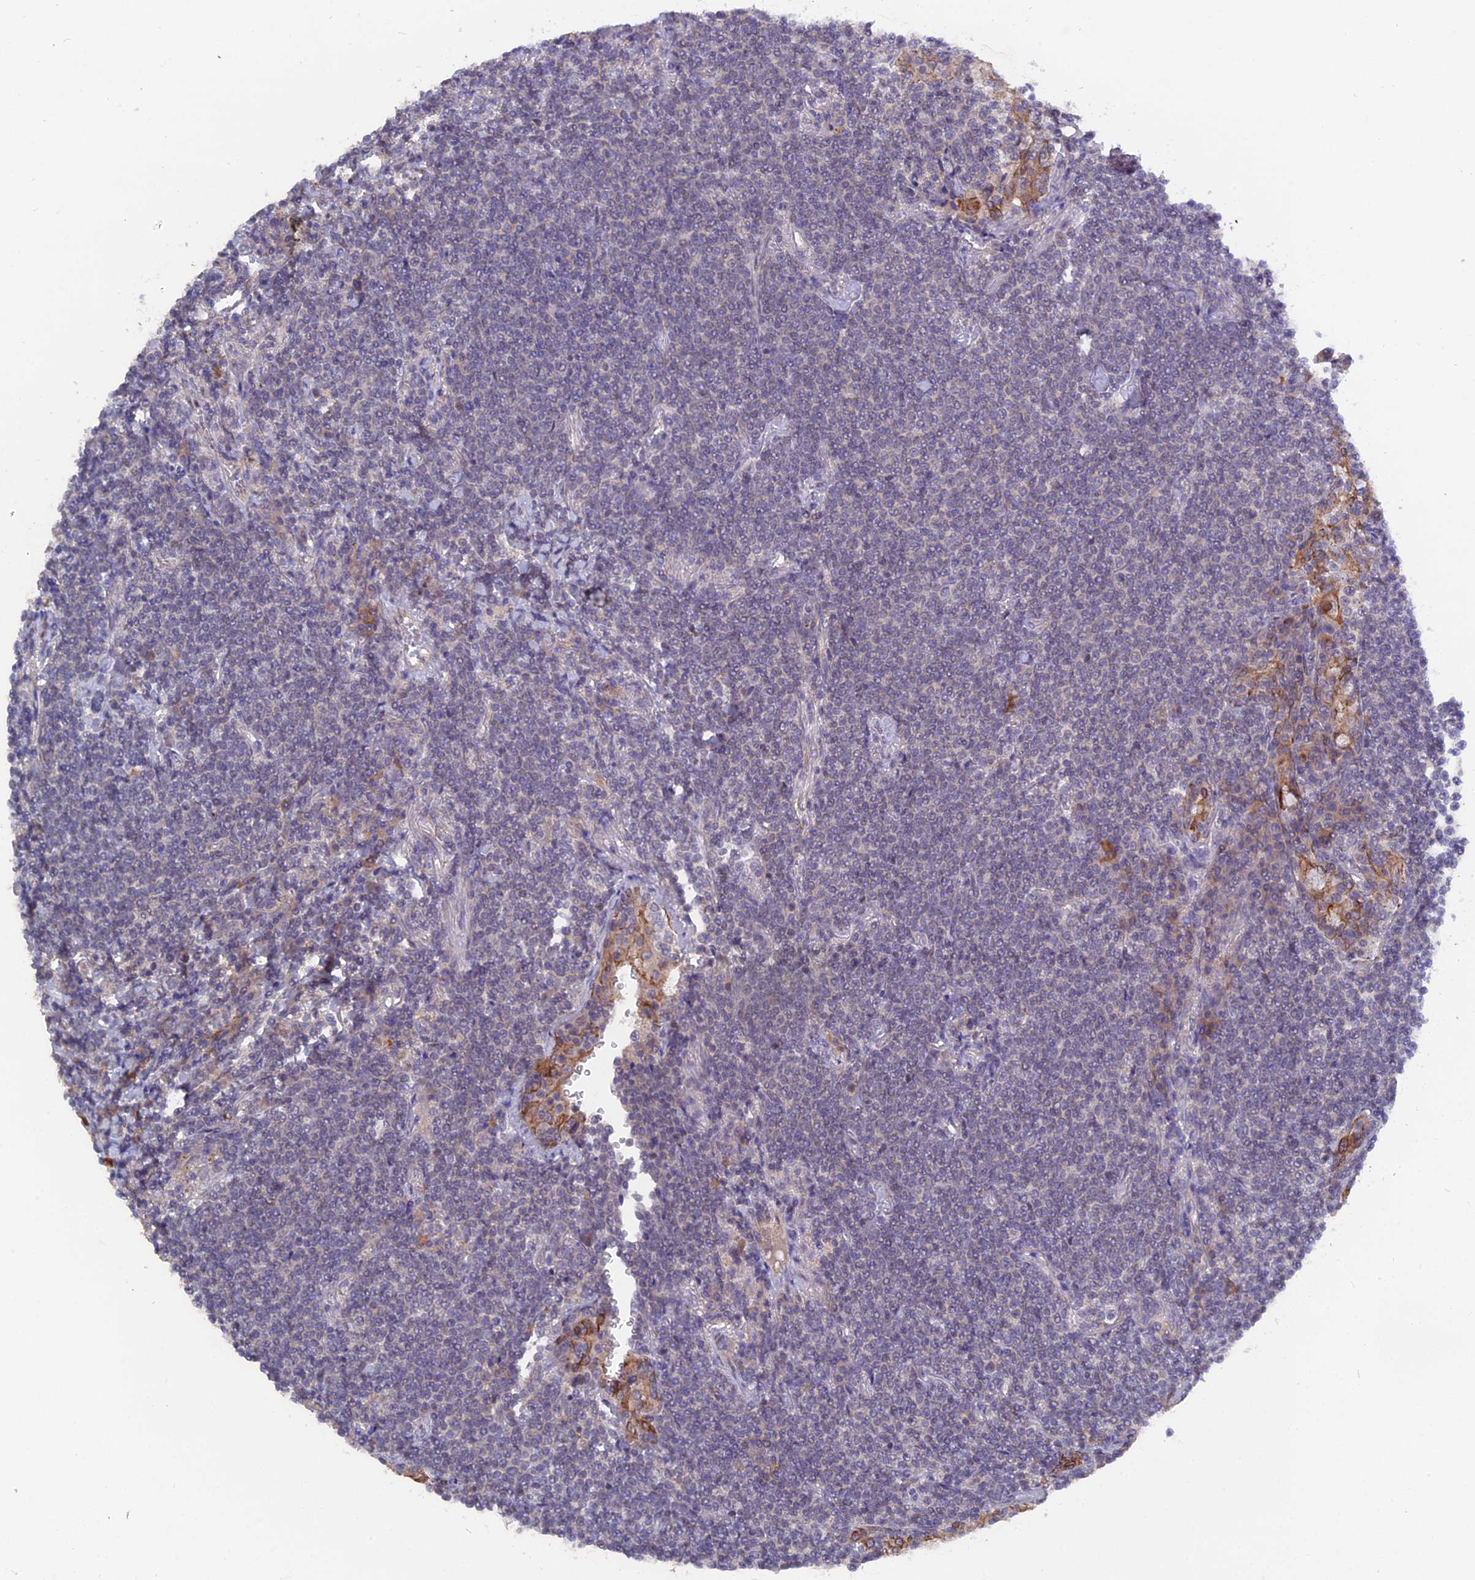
{"staining": {"intensity": "negative", "quantity": "none", "location": "none"}, "tissue": "lymphoma", "cell_type": "Tumor cells", "image_type": "cancer", "snomed": [{"axis": "morphology", "description": "Malignant lymphoma, non-Hodgkin's type, Low grade"}, {"axis": "topography", "description": "Lung"}], "caption": "Immunohistochemical staining of human low-grade malignant lymphoma, non-Hodgkin's type demonstrates no significant expression in tumor cells. Brightfield microscopy of immunohistochemistry (IHC) stained with DAB (3,3'-diaminobenzidine) (brown) and hematoxylin (blue), captured at high magnification.", "gene": "ZCCHC2", "patient": {"sex": "female", "age": 71}}